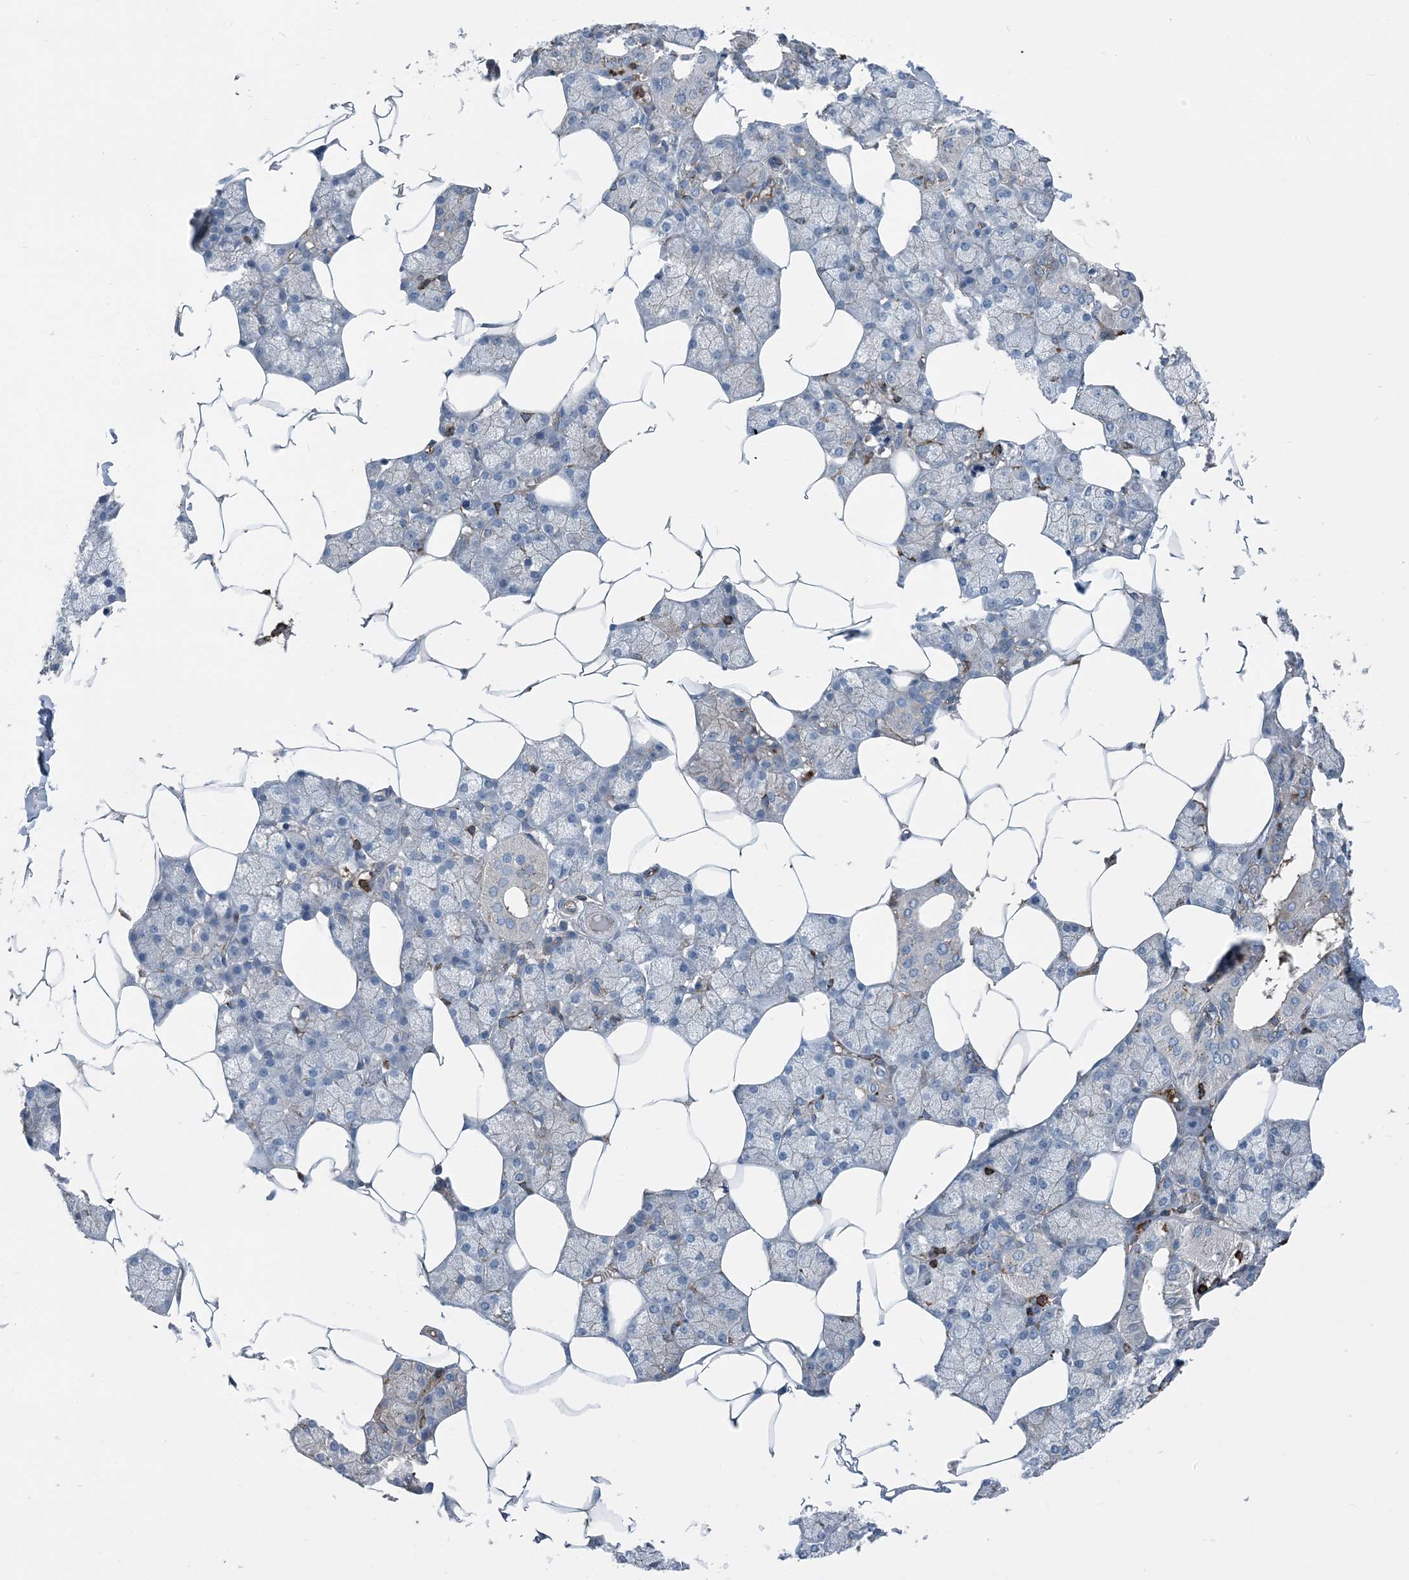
{"staining": {"intensity": "negative", "quantity": "none", "location": "none"}, "tissue": "salivary gland", "cell_type": "Glandular cells", "image_type": "normal", "snomed": [{"axis": "morphology", "description": "Normal tissue, NOS"}, {"axis": "topography", "description": "Salivary gland"}], "caption": "DAB (3,3'-diaminobenzidine) immunohistochemical staining of normal salivary gland exhibits no significant expression in glandular cells.", "gene": "CFL1", "patient": {"sex": "male", "age": 62}}